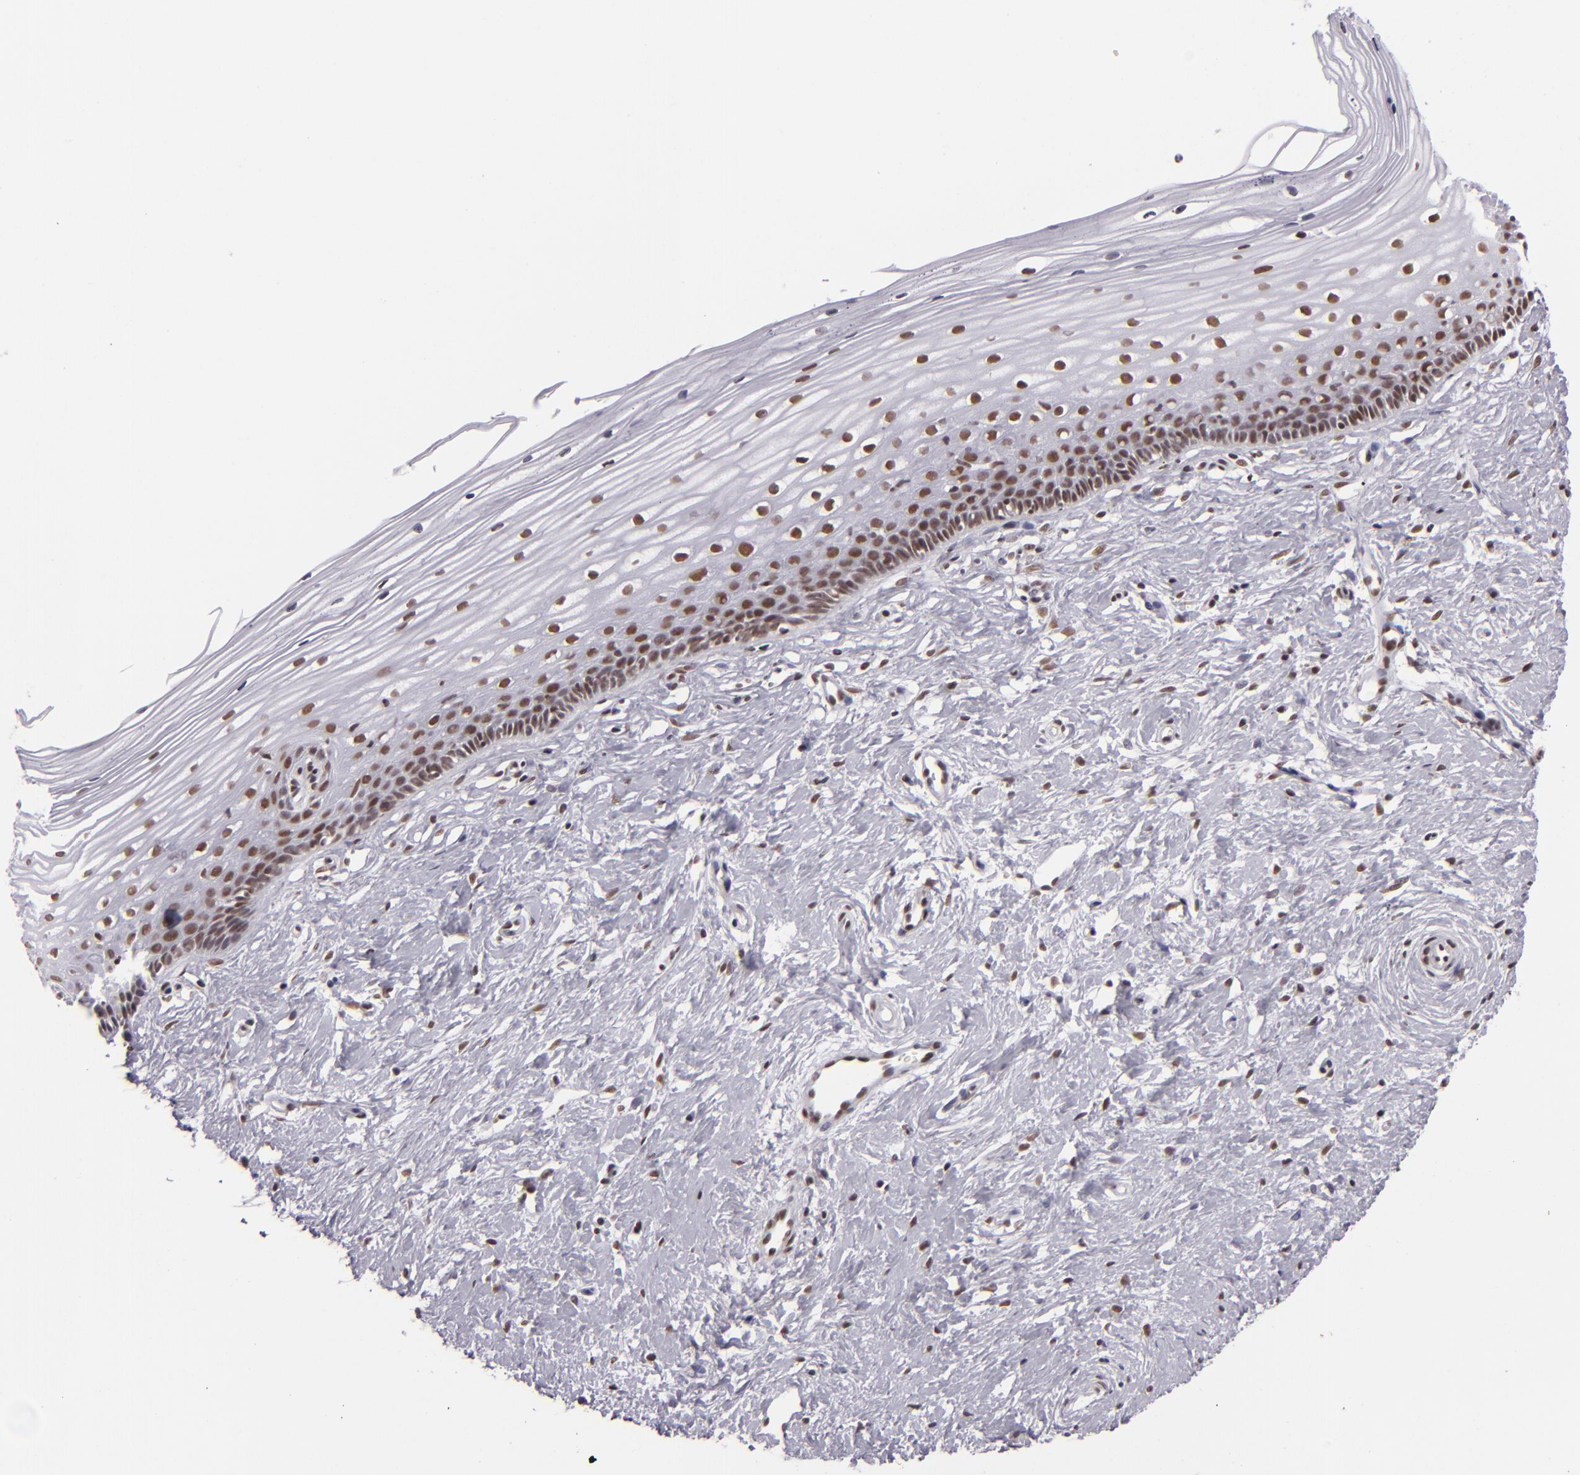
{"staining": {"intensity": "moderate", "quantity": ">75%", "location": "nuclear"}, "tissue": "cervix", "cell_type": "Glandular cells", "image_type": "normal", "snomed": [{"axis": "morphology", "description": "Normal tissue, NOS"}, {"axis": "topography", "description": "Cervix"}], "caption": "Moderate nuclear positivity for a protein is present in approximately >75% of glandular cells of benign cervix using immunohistochemistry.", "gene": "BRD8", "patient": {"sex": "female", "age": 40}}